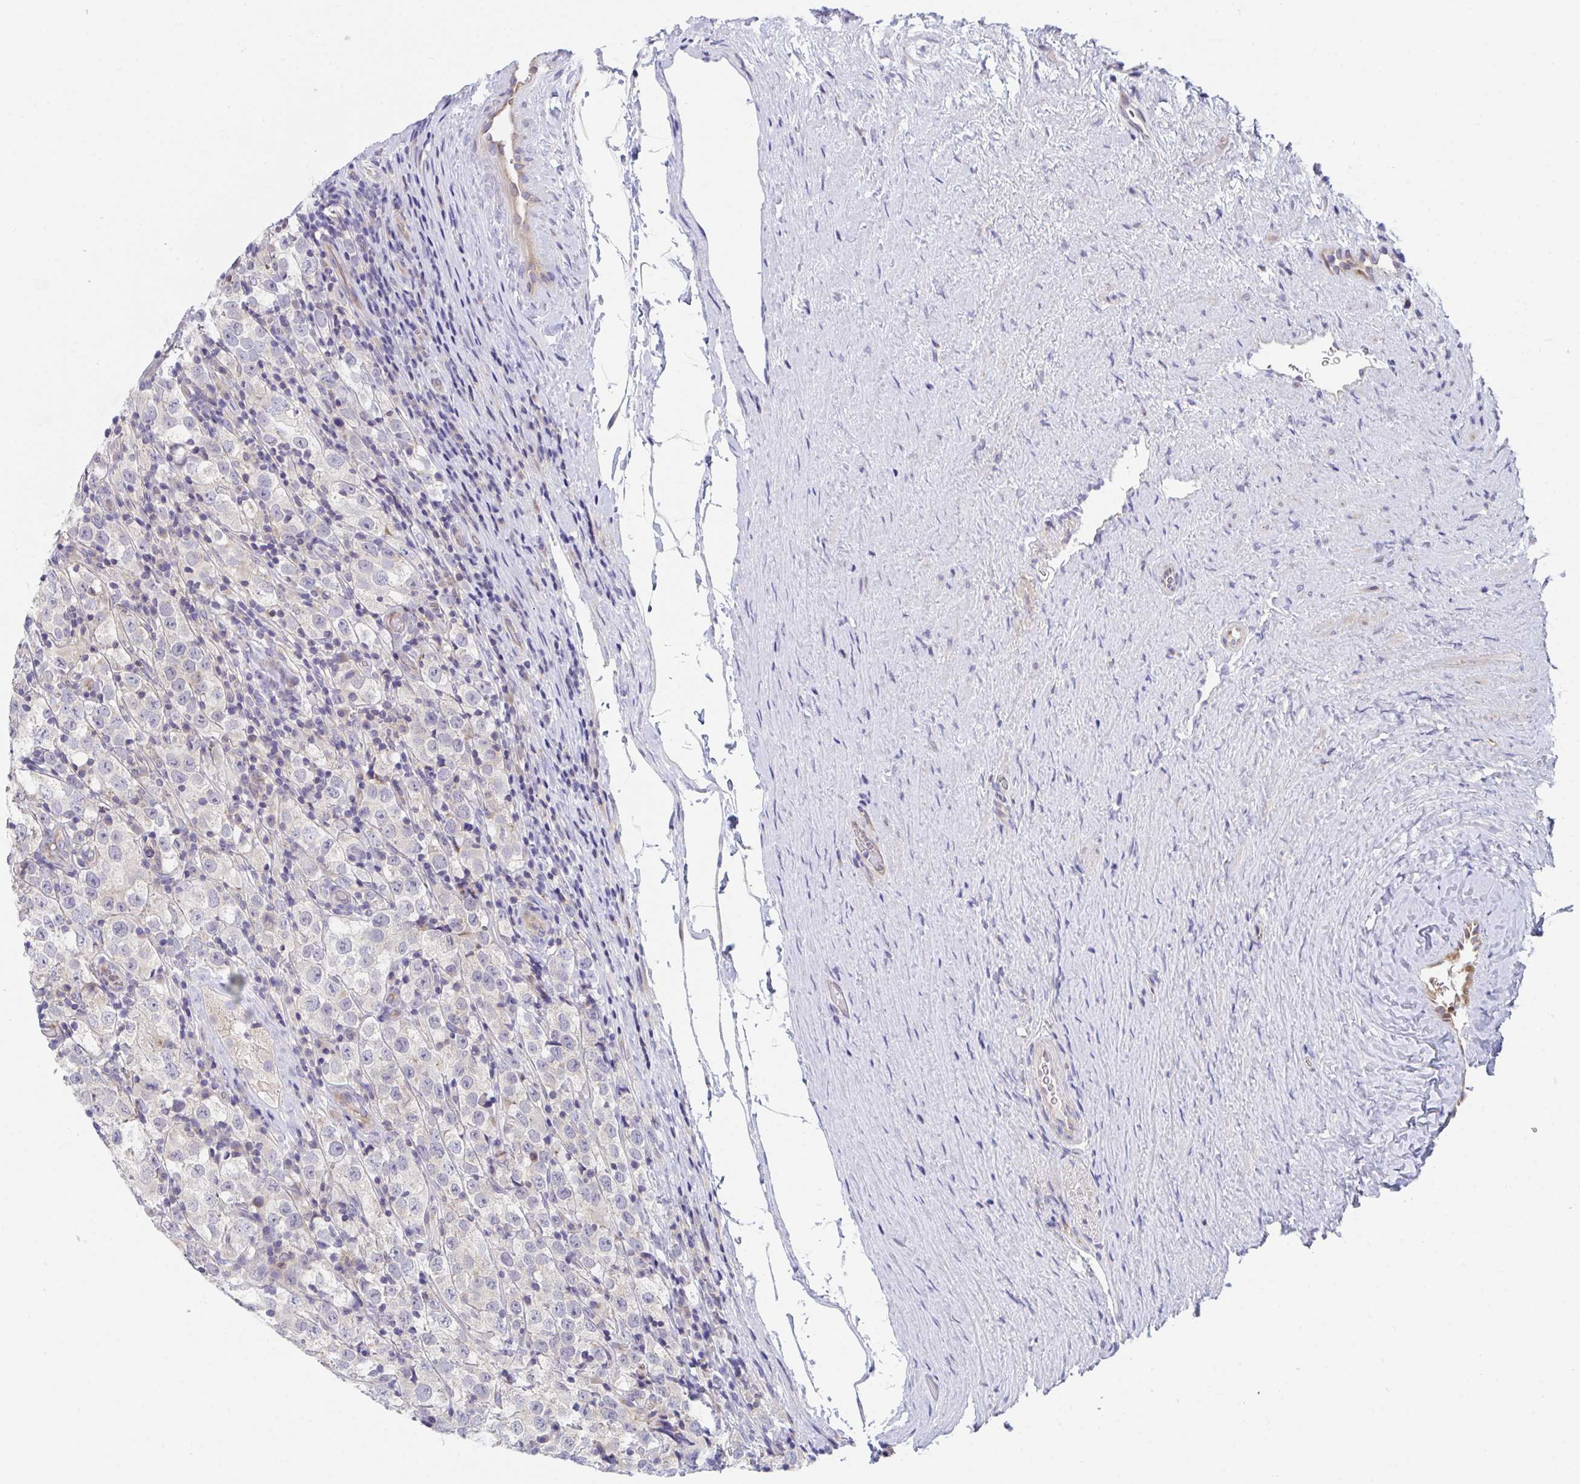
{"staining": {"intensity": "negative", "quantity": "none", "location": "none"}, "tissue": "testis cancer", "cell_type": "Tumor cells", "image_type": "cancer", "snomed": [{"axis": "morphology", "description": "Seminoma, NOS"}, {"axis": "morphology", "description": "Carcinoma, Embryonal, NOS"}, {"axis": "topography", "description": "Testis"}], "caption": "This image is of seminoma (testis) stained with IHC to label a protein in brown with the nuclei are counter-stained blue. There is no positivity in tumor cells.", "gene": "P2RX3", "patient": {"sex": "male", "age": 41}}